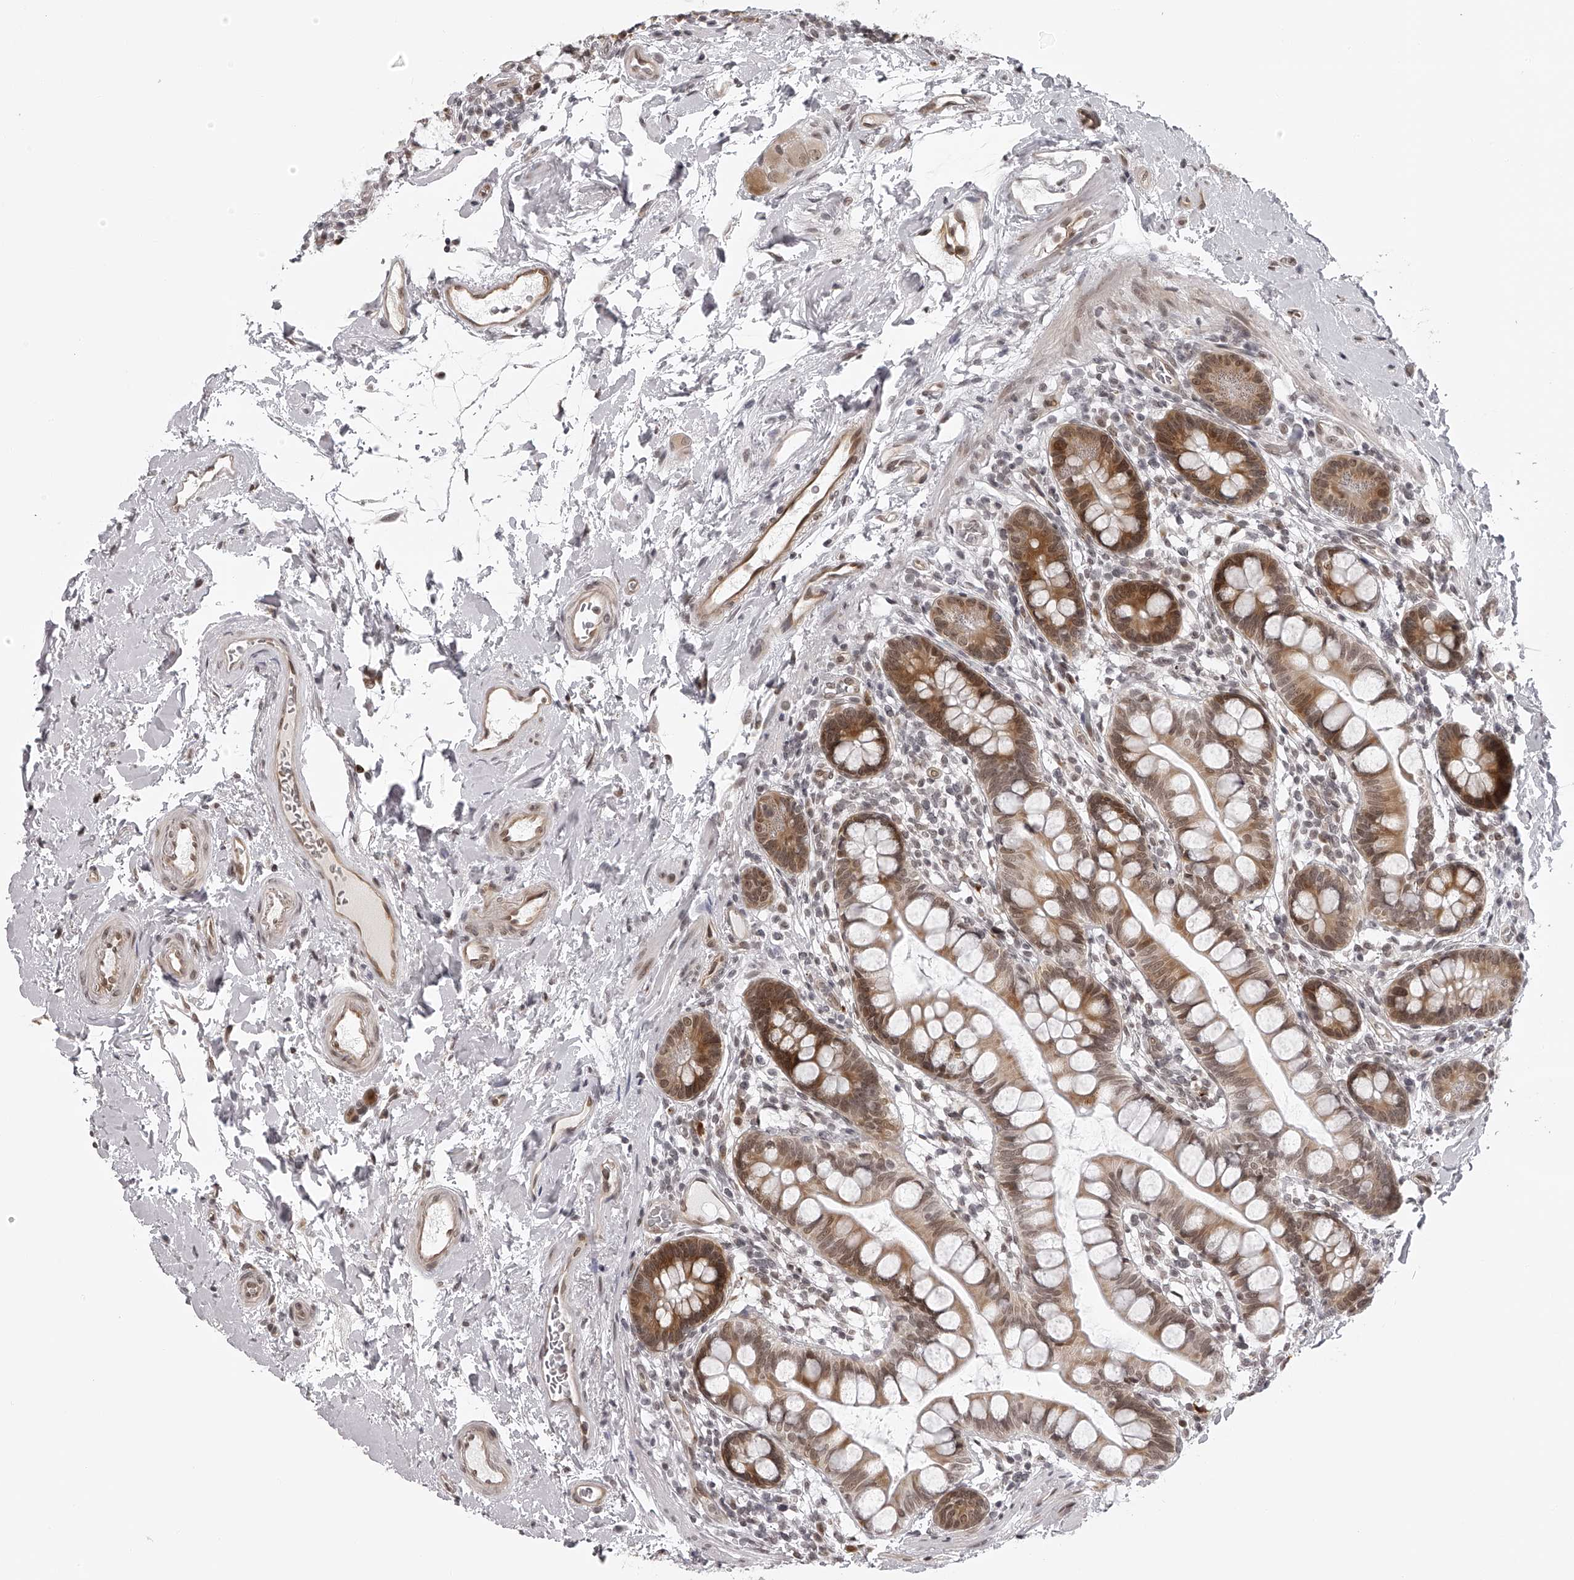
{"staining": {"intensity": "moderate", "quantity": "25%-75%", "location": "cytoplasmic/membranous"}, "tissue": "small intestine", "cell_type": "Glandular cells", "image_type": "normal", "snomed": [{"axis": "morphology", "description": "Normal tissue, NOS"}, {"axis": "topography", "description": "Small intestine"}], "caption": "Human small intestine stained with a brown dye displays moderate cytoplasmic/membranous positive expression in about 25%-75% of glandular cells.", "gene": "ODF2L", "patient": {"sex": "female", "age": 84}}